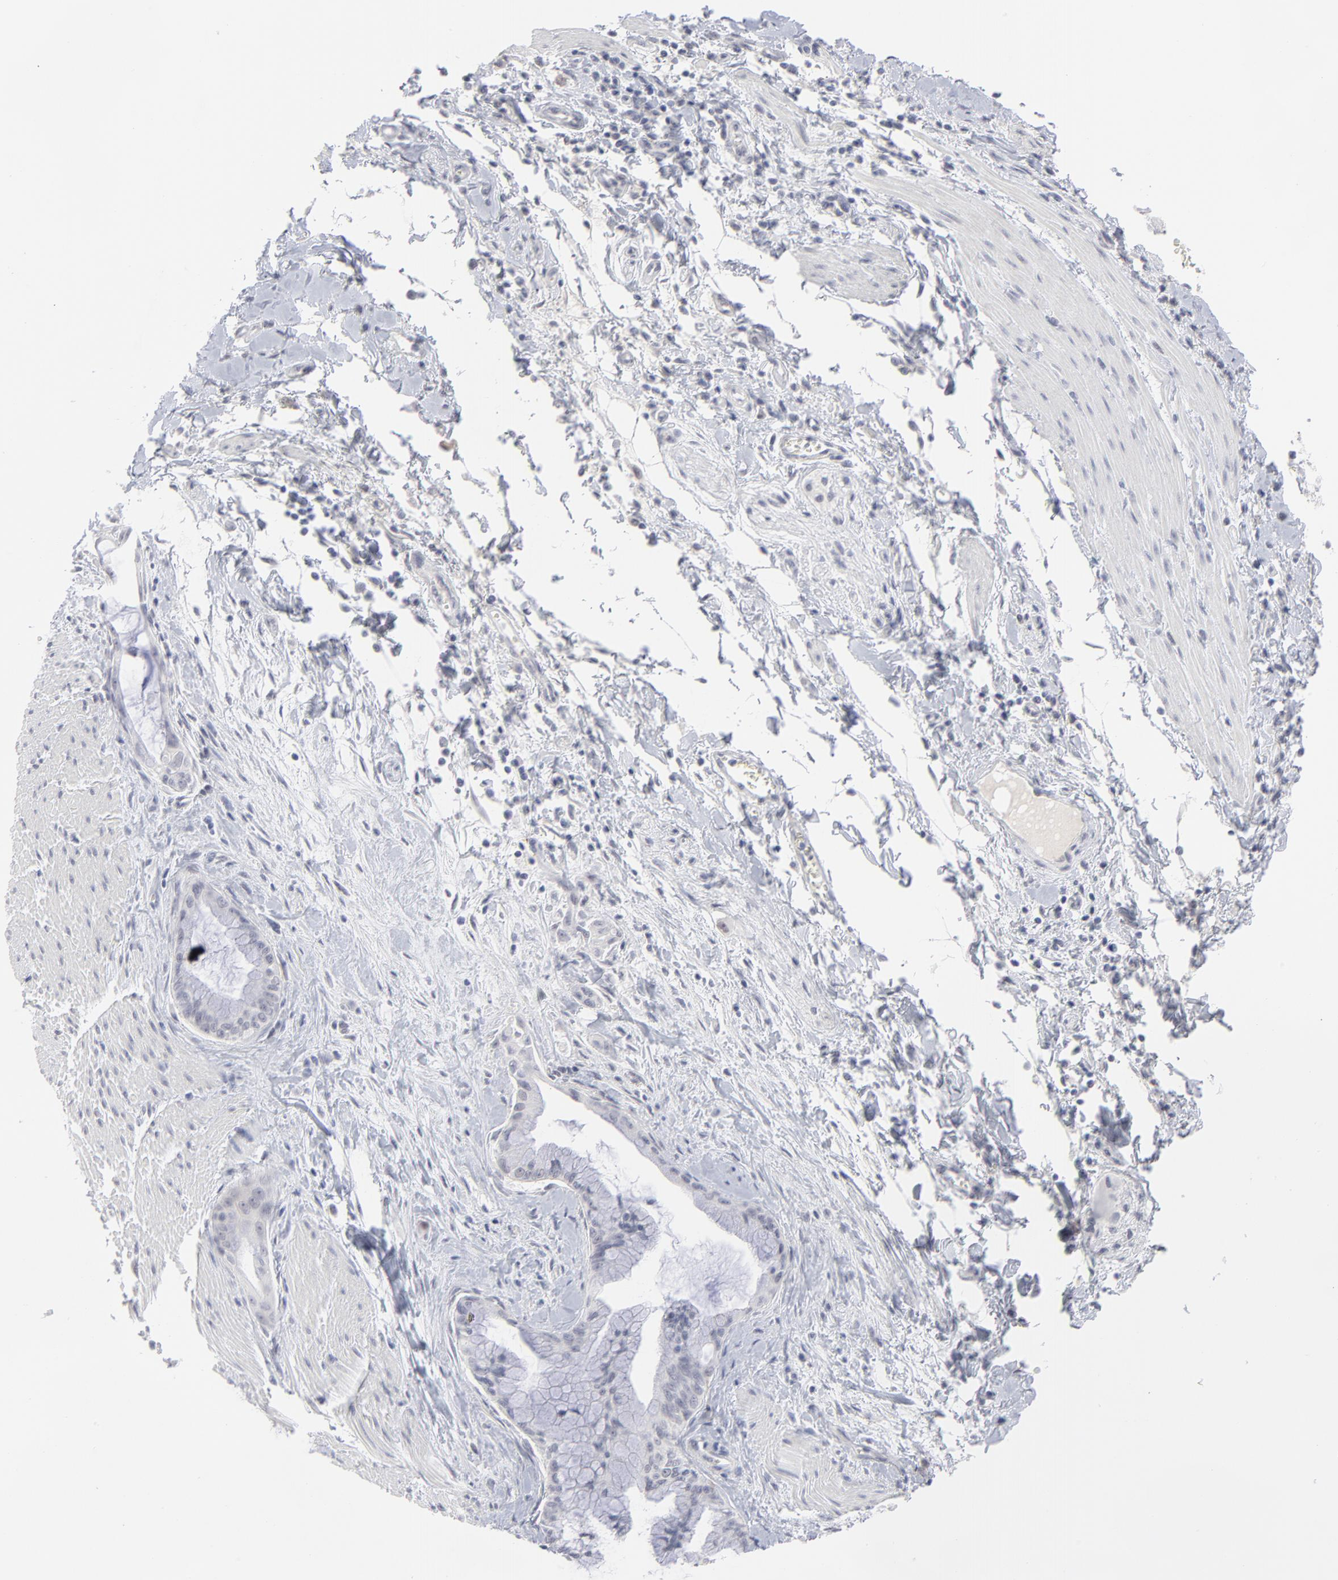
{"staining": {"intensity": "negative", "quantity": "none", "location": "none"}, "tissue": "pancreatic cancer", "cell_type": "Tumor cells", "image_type": "cancer", "snomed": [{"axis": "morphology", "description": "Adenocarcinoma, NOS"}, {"axis": "topography", "description": "Pancreas"}], "caption": "Immunohistochemistry of human pancreatic adenocarcinoma reveals no expression in tumor cells.", "gene": "CCR2", "patient": {"sex": "male", "age": 59}}